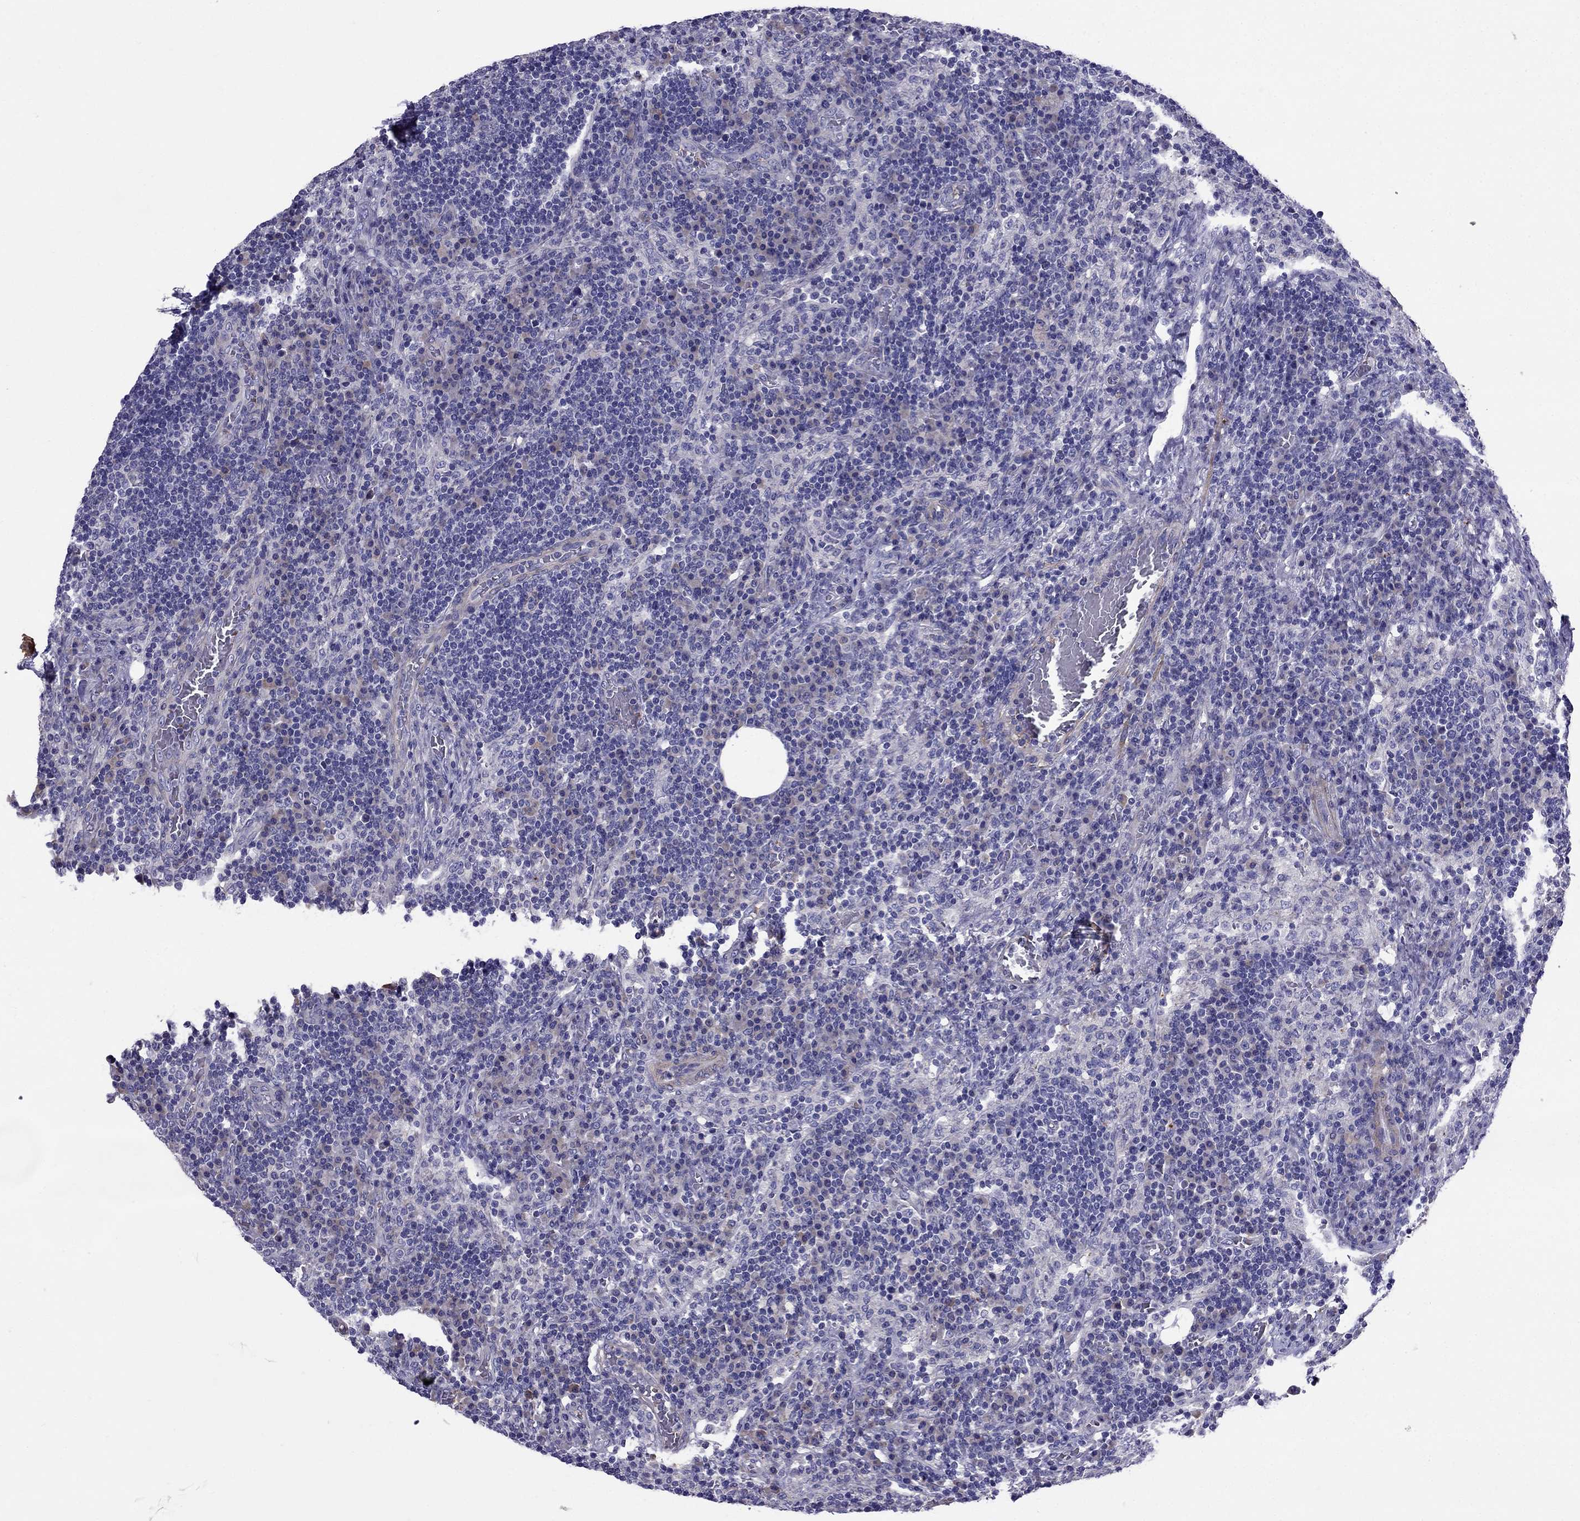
{"staining": {"intensity": "negative", "quantity": "none", "location": "none"}, "tissue": "lymph node", "cell_type": "Germinal center cells", "image_type": "normal", "snomed": [{"axis": "morphology", "description": "Normal tissue, NOS"}, {"axis": "topography", "description": "Lymph node"}], "caption": "DAB immunohistochemical staining of unremarkable lymph node displays no significant positivity in germinal center cells. (DAB (3,3'-diaminobenzidine) immunohistochemistry visualized using brightfield microscopy, high magnification).", "gene": "GPR50", "patient": {"sex": "male", "age": 63}}